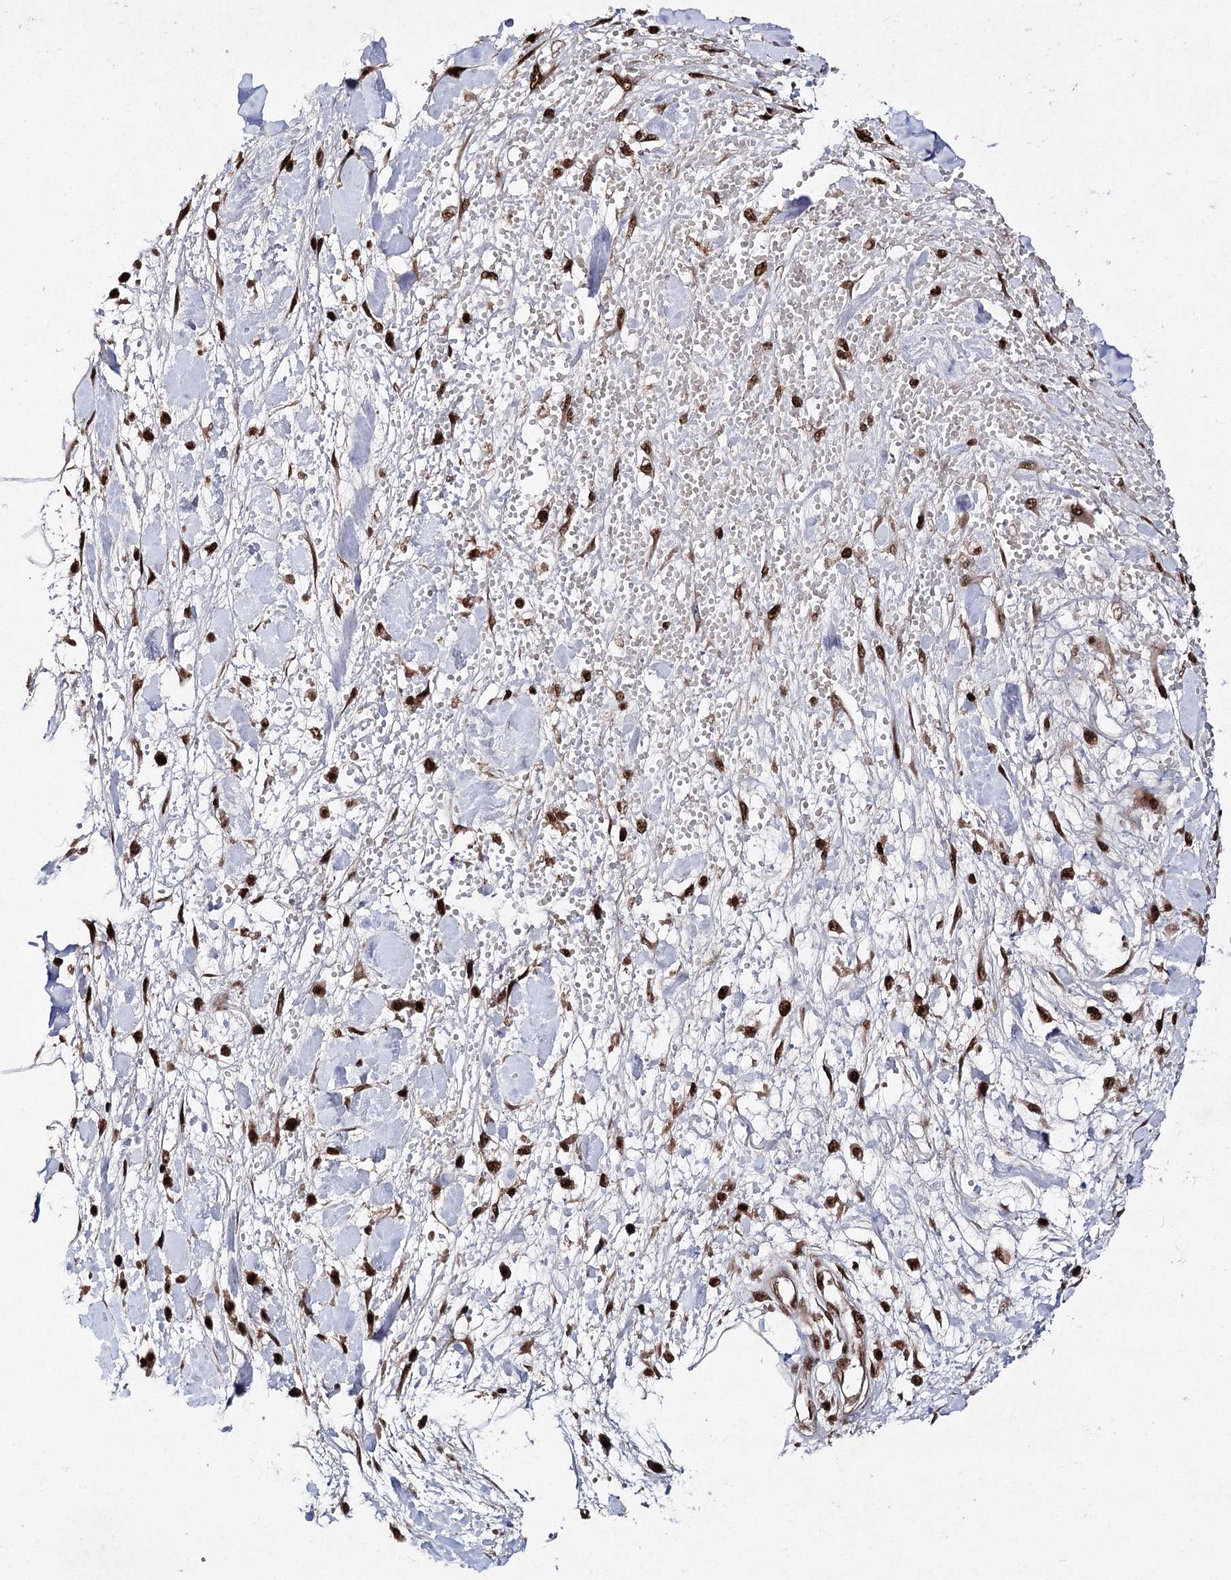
{"staining": {"intensity": "strong", "quantity": ">75%", "location": "nuclear"}, "tissue": "melanoma", "cell_type": "Tumor cells", "image_type": "cancer", "snomed": [{"axis": "morphology", "description": "Malignant melanoma, Metastatic site"}, {"axis": "topography", "description": "Soft tissue"}], "caption": "The micrograph exhibits immunohistochemical staining of melanoma. There is strong nuclear staining is seen in approximately >75% of tumor cells.", "gene": "MATR3", "patient": {"sex": "male", "age": 41}}